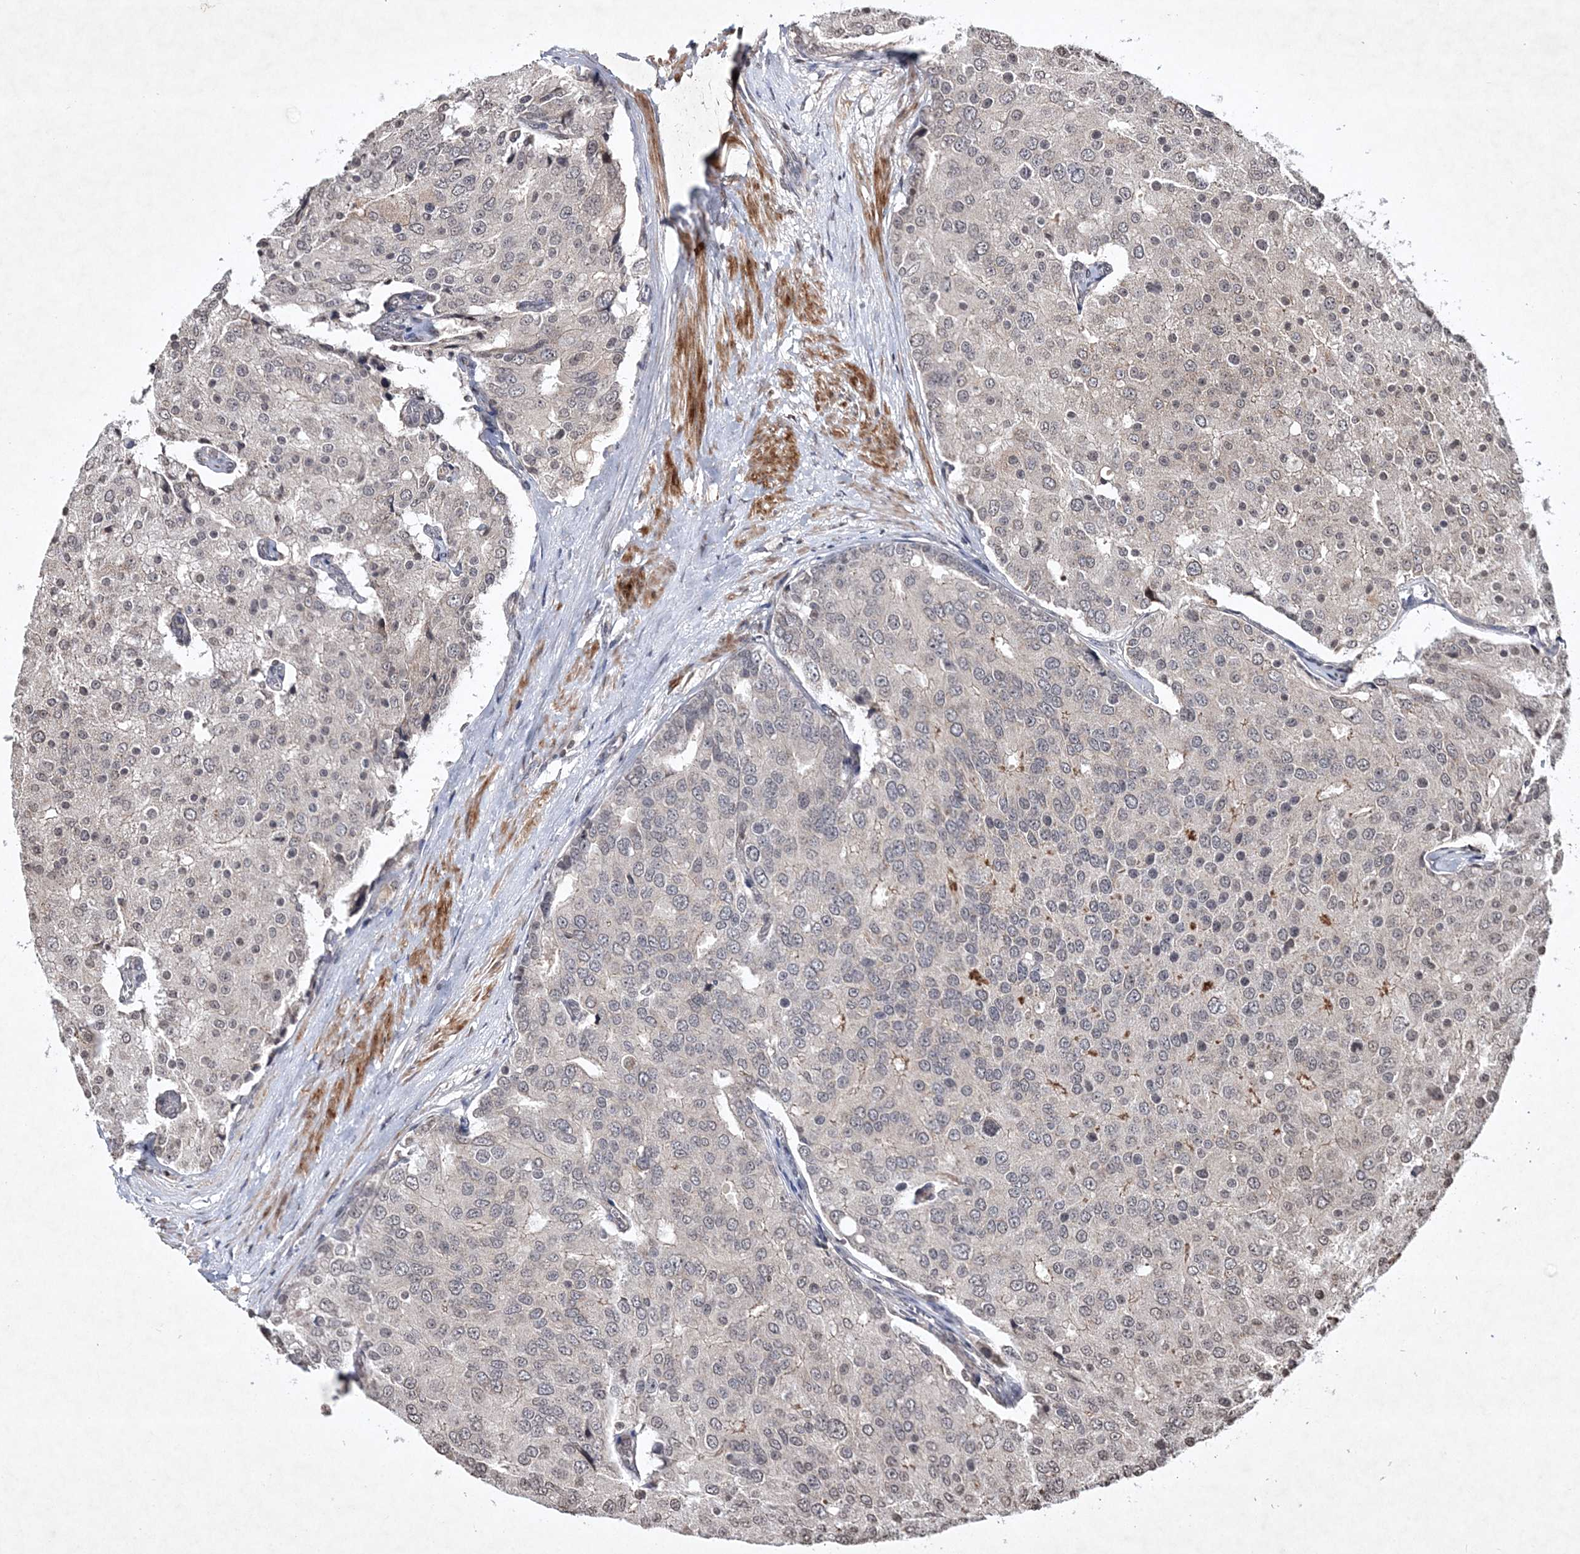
{"staining": {"intensity": "moderate", "quantity": "<25%", "location": "cytoplasmic/membranous,nuclear"}, "tissue": "prostate cancer", "cell_type": "Tumor cells", "image_type": "cancer", "snomed": [{"axis": "morphology", "description": "Adenocarcinoma, High grade"}, {"axis": "topography", "description": "Prostate"}], "caption": "This photomicrograph demonstrates immunohistochemistry (IHC) staining of prostate cancer (high-grade adenocarcinoma), with low moderate cytoplasmic/membranous and nuclear expression in about <25% of tumor cells.", "gene": "SOWAHB", "patient": {"sex": "male", "age": 50}}